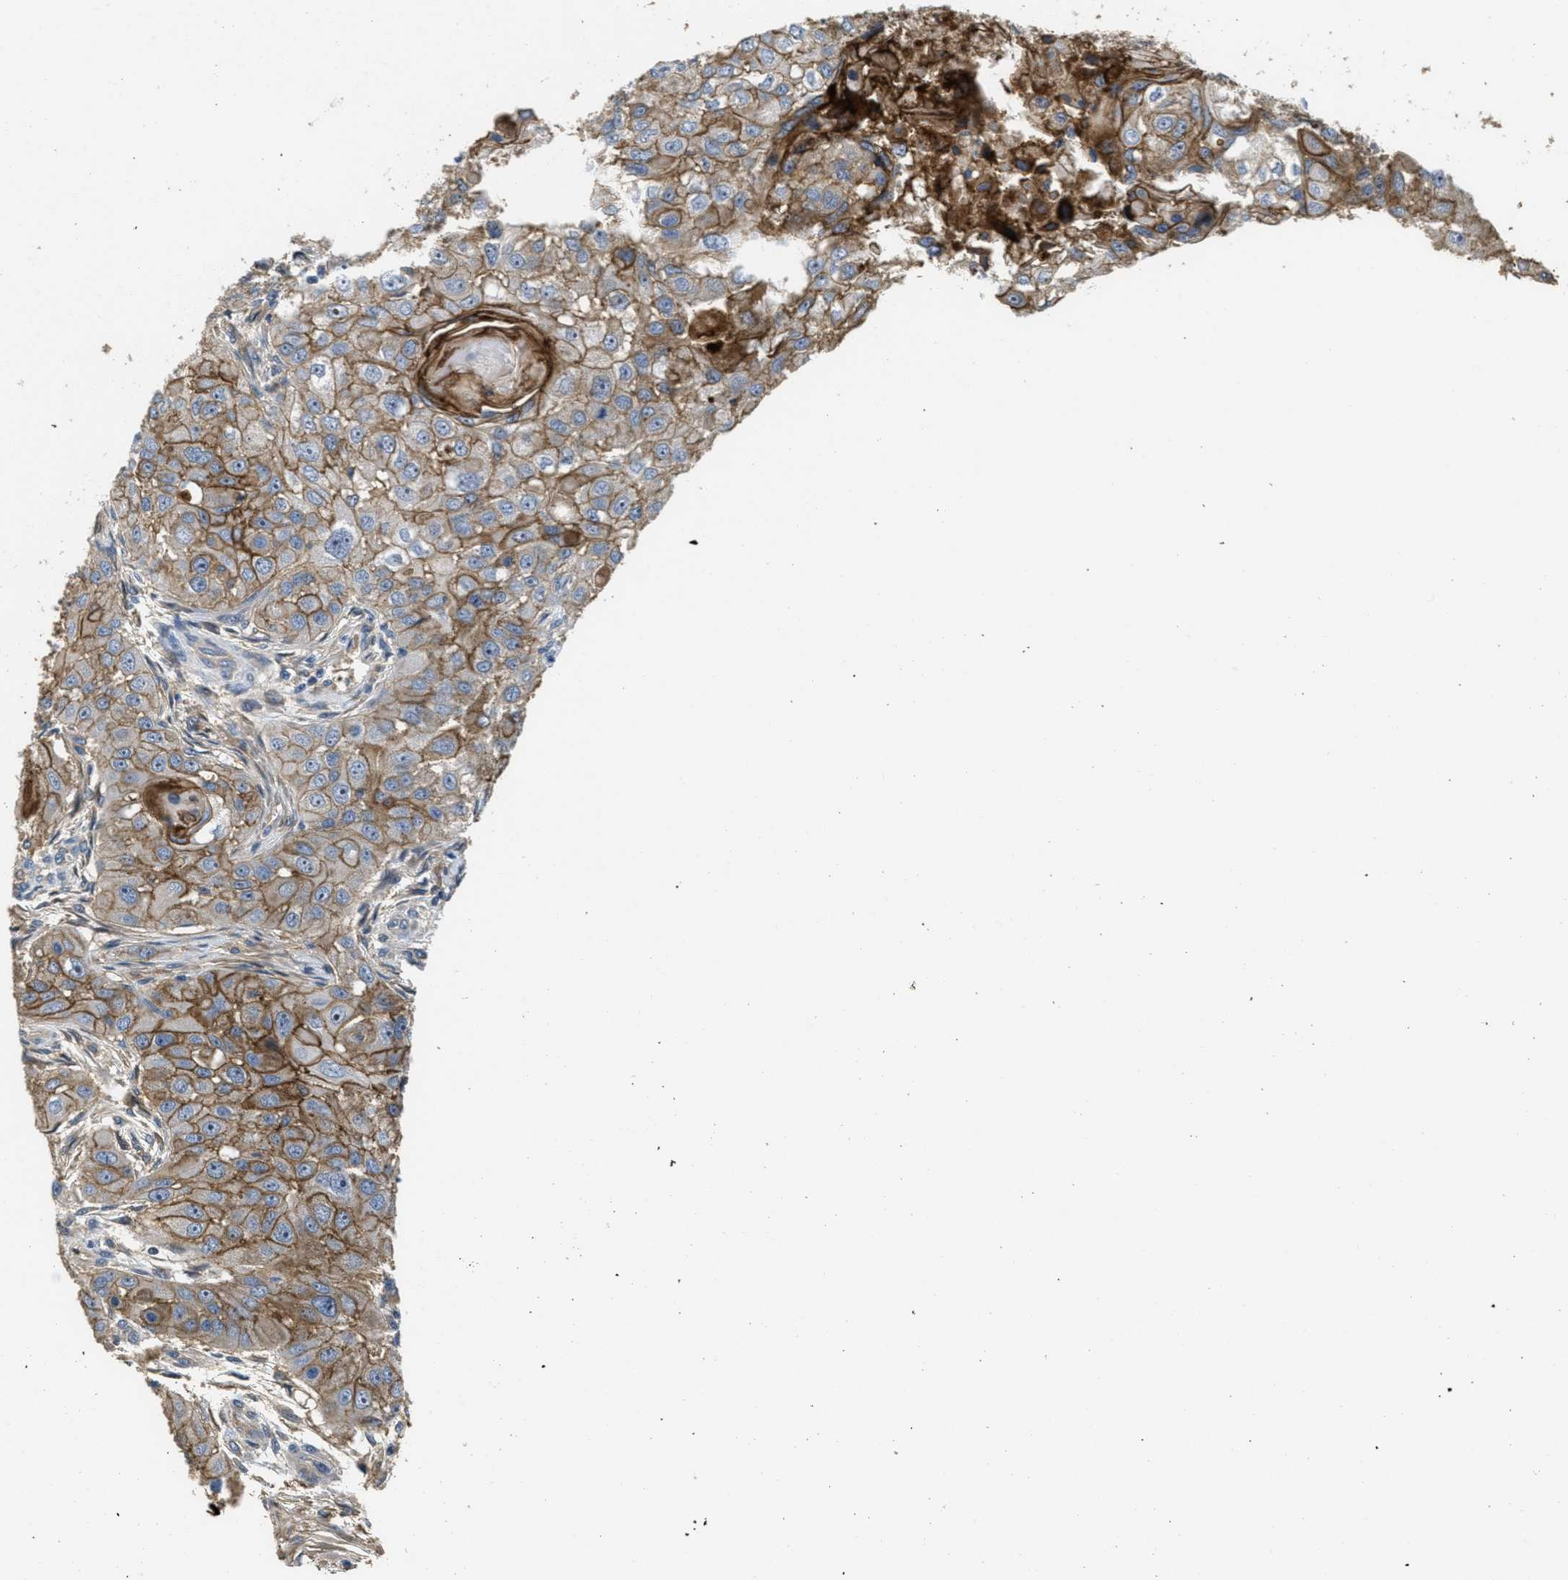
{"staining": {"intensity": "weak", "quantity": ">75%", "location": "cytoplasmic/membranous"}, "tissue": "head and neck cancer", "cell_type": "Tumor cells", "image_type": "cancer", "snomed": [{"axis": "morphology", "description": "Normal tissue, NOS"}, {"axis": "morphology", "description": "Squamous cell carcinoma, NOS"}, {"axis": "topography", "description": "Skeletal muscle"}, {"axis": "topography", "description": "Head-Neck"}], "caption": "Head and neck cancer (squamous cell carcinoma) tissue exhibits weak cytoplasmic/membranous positivity in about >75% of tumor cells, visualized by immunohistochemistry. (IHC, brightfield microscopy, high magnification).", "gene": "OSMR", "patient": {"sex": "male", "age": 51}}